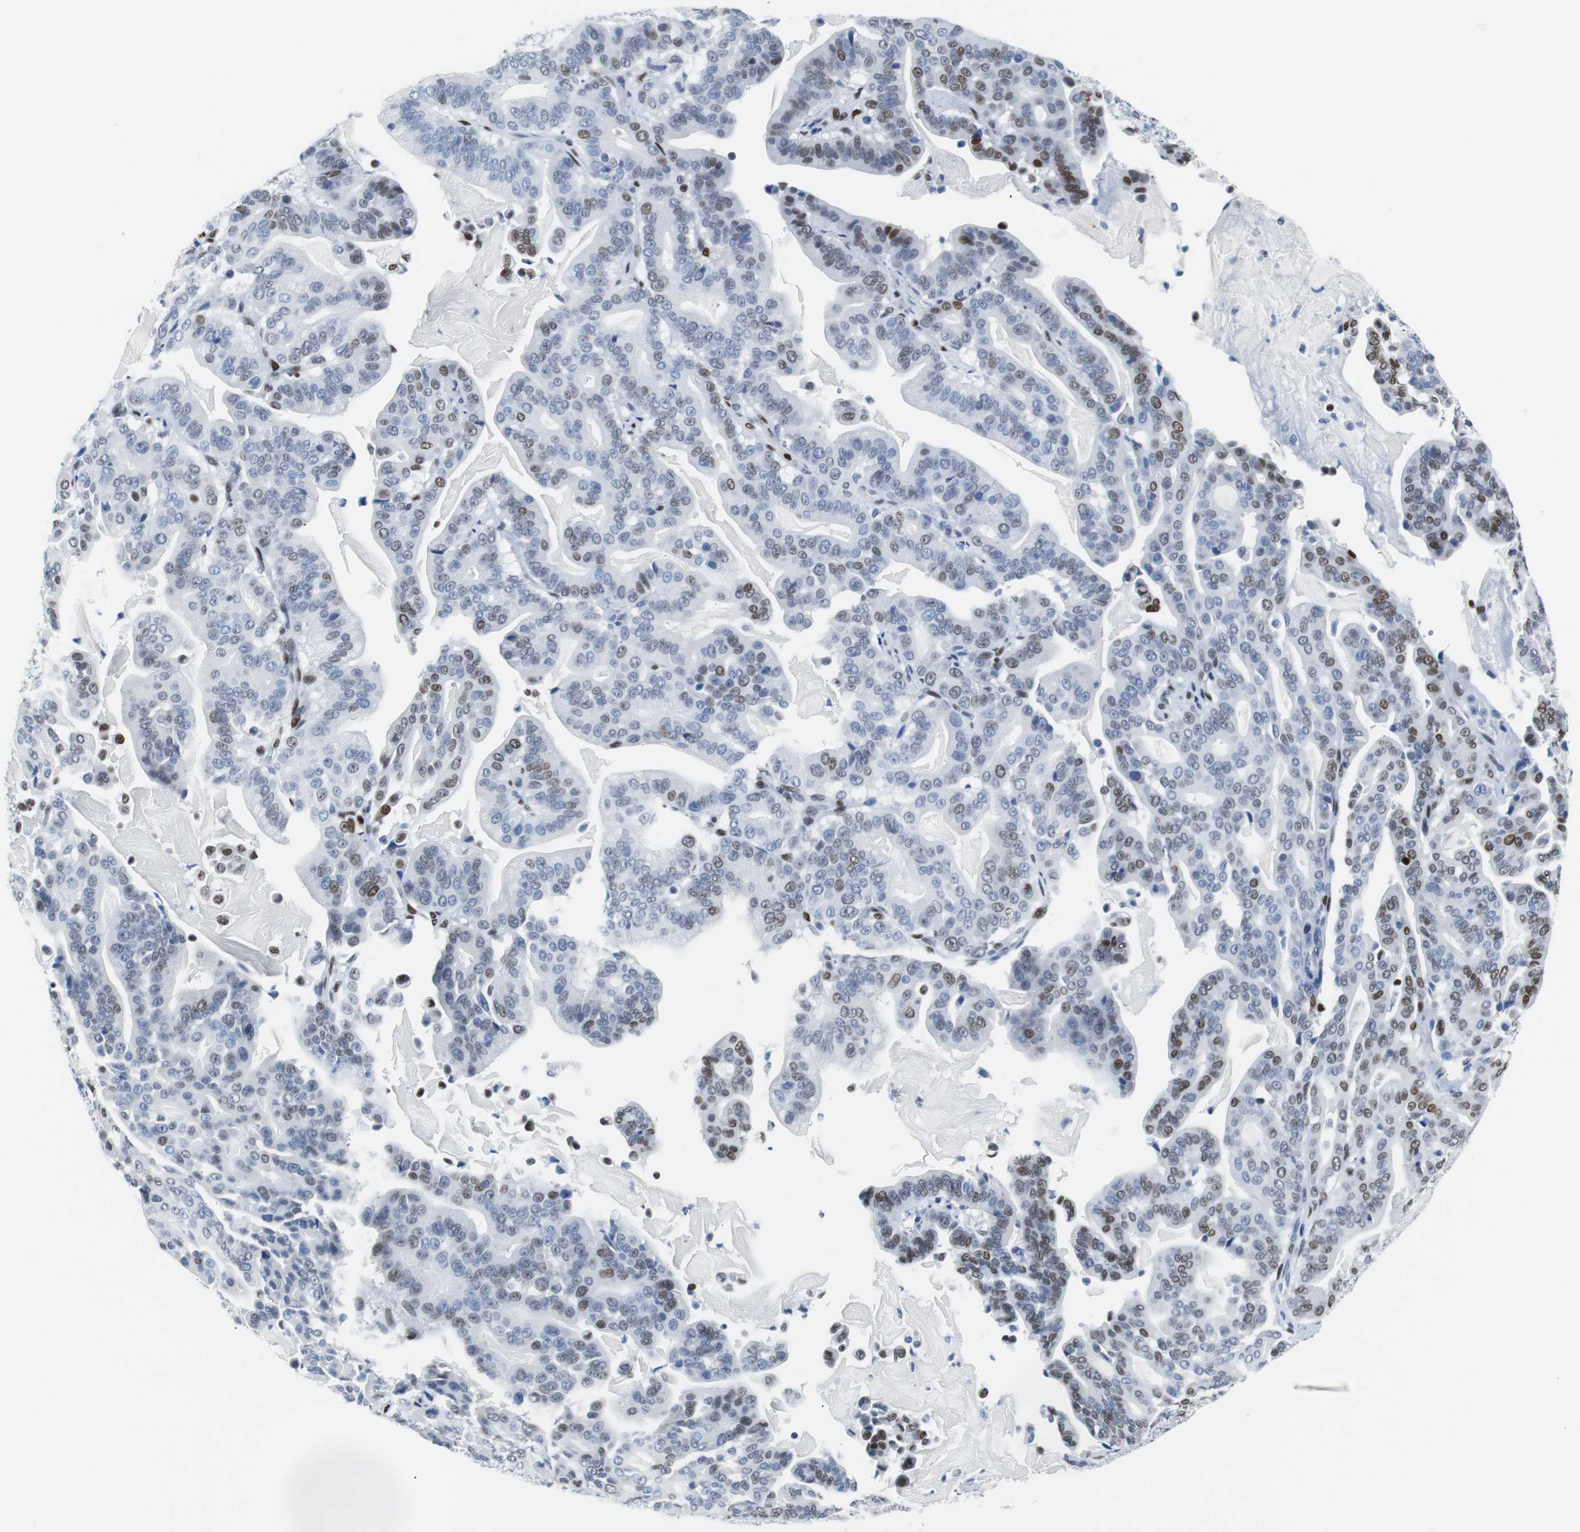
{"staining": {"intensity": "moderate", "quantity": "25%-75%", "location": "nuclear"}, "tissue": "pancreatic cancer", "cell_type": "Tumor cells", "image_type": "cancer", "snomed": [{"axis": "morphology", "description": "Adenocarcinoma, NOS"}, {"axis": "topography", "description": "Pancreas"}], "caption": "Brown immunohistochemical staining in human adenocarcinoma (pancreatic) shows moderate nuclear positivity in about 25%-75% of tumor cells.", "gene": "JUN", "patient": {"sex": "male", "age": 63}}